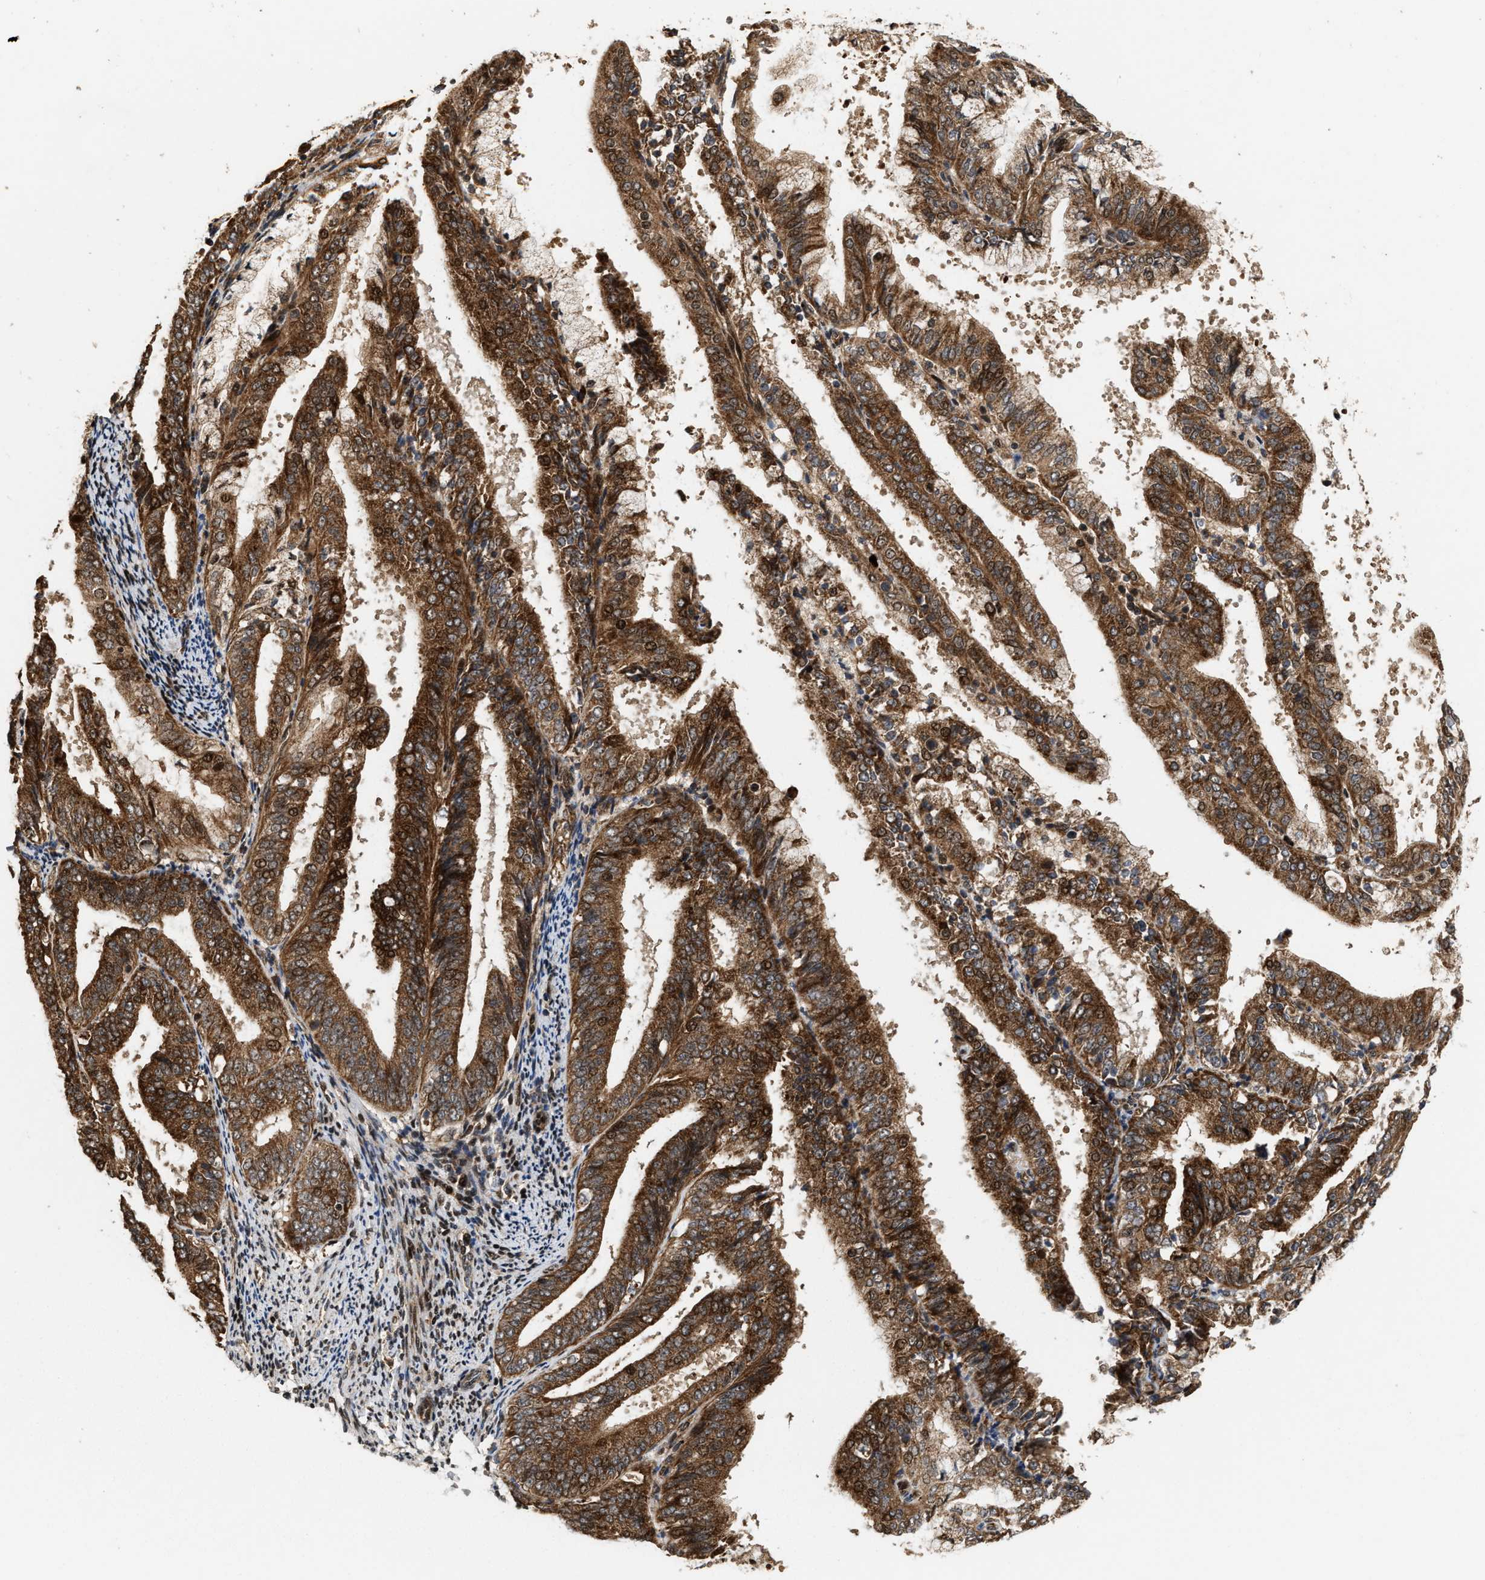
{"staining": {"intensity": "strong", "quantity": ">75%", "location": "cytoplasmic/membranous,nuclear"}, "tissue": "endometrial cancer", "cell_type": "Tumor cells", "image_type": "cancer", "snomed": [{"axis": "morphology", "description": "Adenocarcinoma, NOS"}, {"axis": "topography", "description": "Endometrium"}], "caption": "Adenocarcinoma (endometrial) stained for a protein displays strong cytoplasmic/membranous and nuclear positivity in tumor cells.", "gene": "ELP2", "patient": {"sex": "female", "age": 63}}